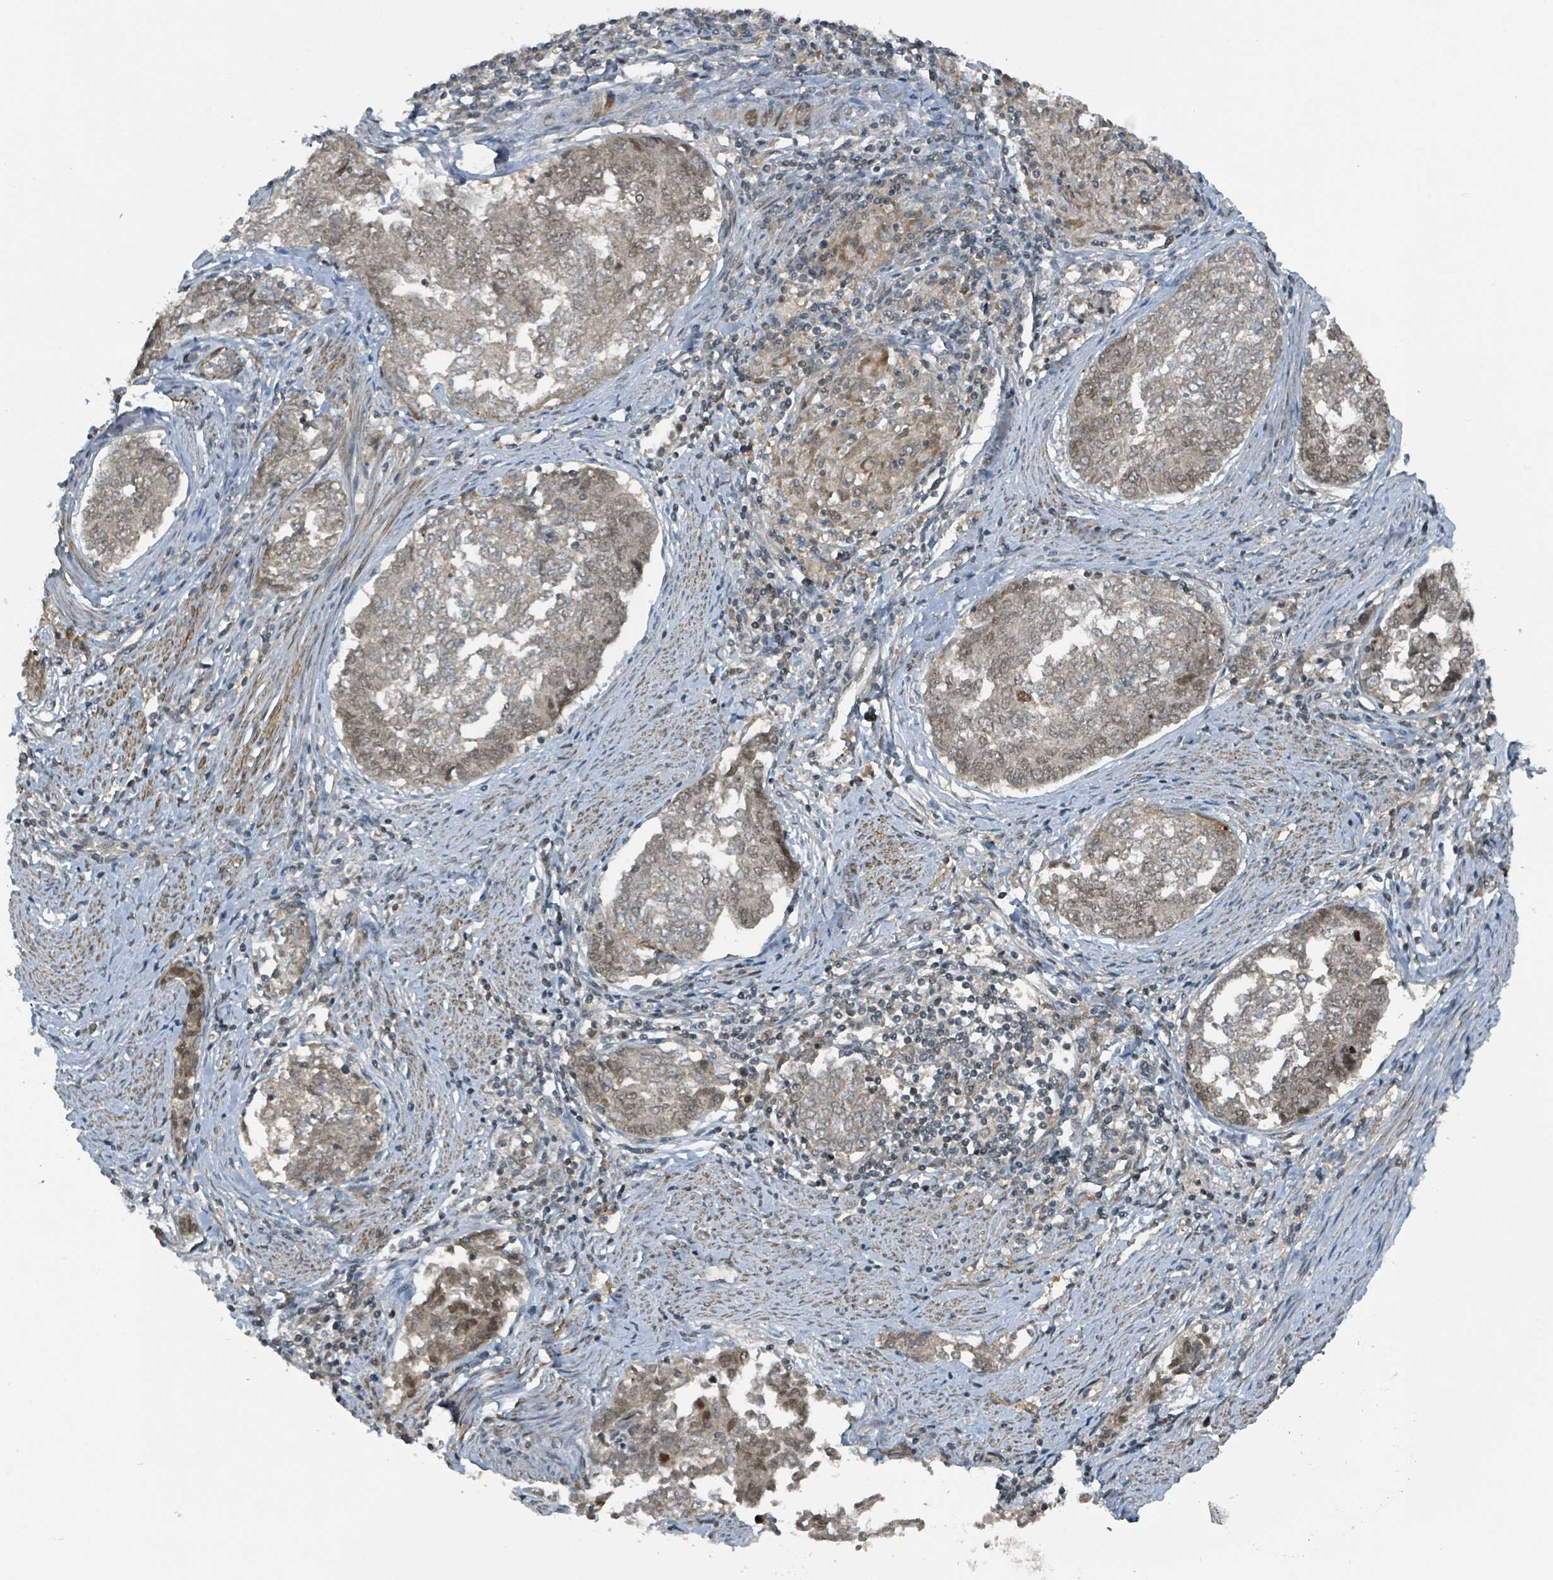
{"staining": {"intensity": "weak", "quantity": "25%-75%", "location": "cytoplasmic/membranous,nuclear"}, "tissue": "endometrial cancer", "cell_type": "Tumor cells", "image_type": "cancer", "snomed": [{"axis": "morphology", "description": "Adenocarcinoma, NOS"}, {"axis": "topography", "description": "Endometrium"}], "caption": "A high-resolution micrograph shows immunohistochemistry (IHC) staining of endometrial cancer (adenocarcinoma), which shows weak cytoplasmic/membranous and nuclear expression in approximately 25%-75% of tumor cells.", "gene": "PHIP", "patient": {"sex": "female", "age": 80}}